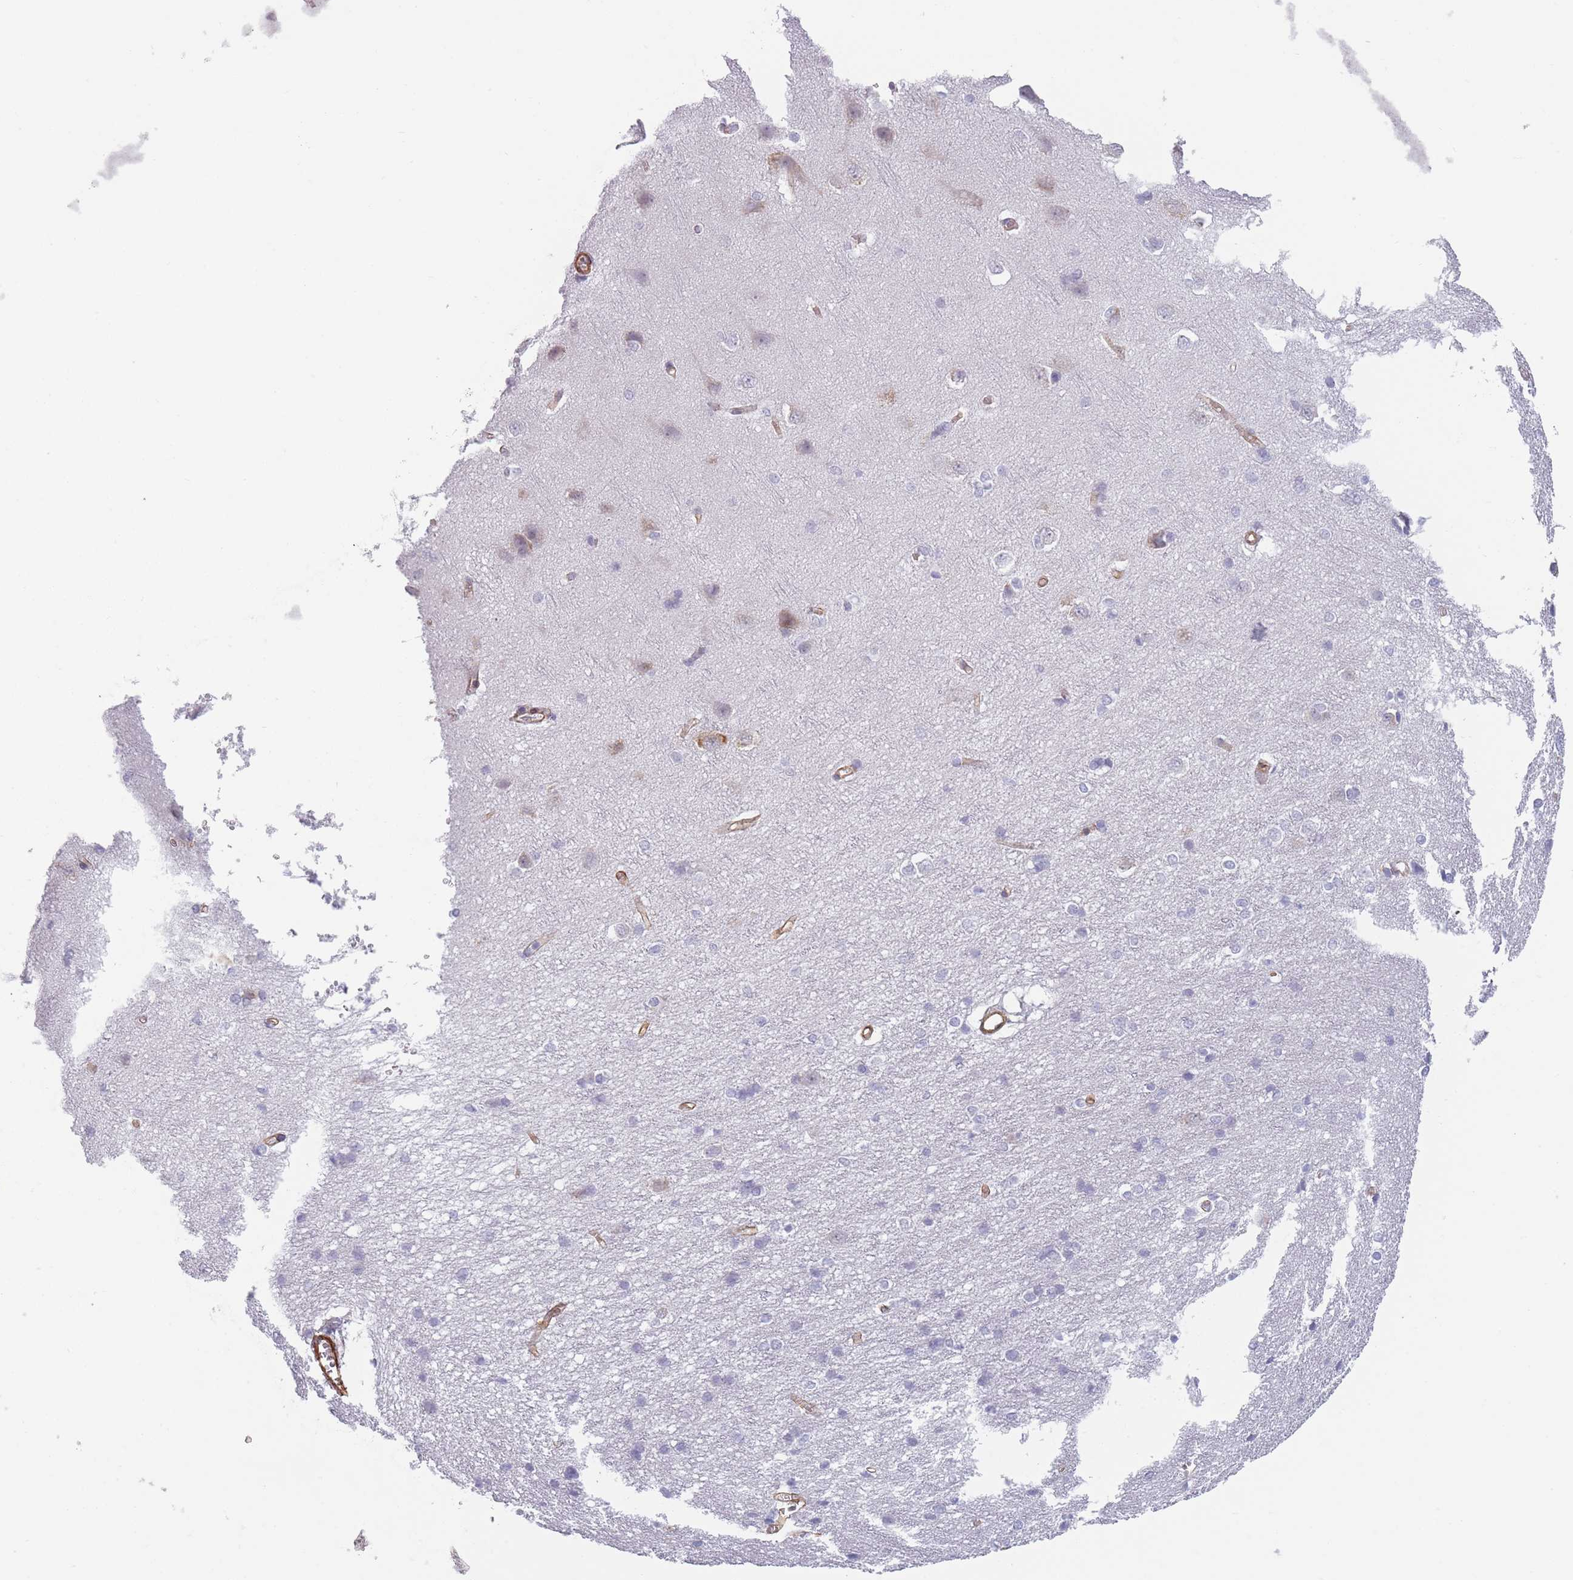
{"staining": {"intensity": "moderate", "quantity": ">75%", "location": "cytoplasmic/membranous"}, "tissue": "cerebral cortex", "cell_type": "Endothelial cells", "image_type": "normal", "snomed": [{"axis": "morphology", "description": "Normal tissue, NOS"}, {"axis": "topography", "description": "Cerebral cortex"}], "caption": "Immunohistochemistry (IHC) micrograph of normal cerebral cortex: human cerebral cortex stained using immunohistochemistry (IHC) demonstrates medium levels of moderate protein expression localized specifically in the cytoplasmic/membranous of endothelial cells, appearing as a cytoplasmic/membranous brown color.", "gene": "OR6B2", "patient": {"sex": "male", "age": 37}}